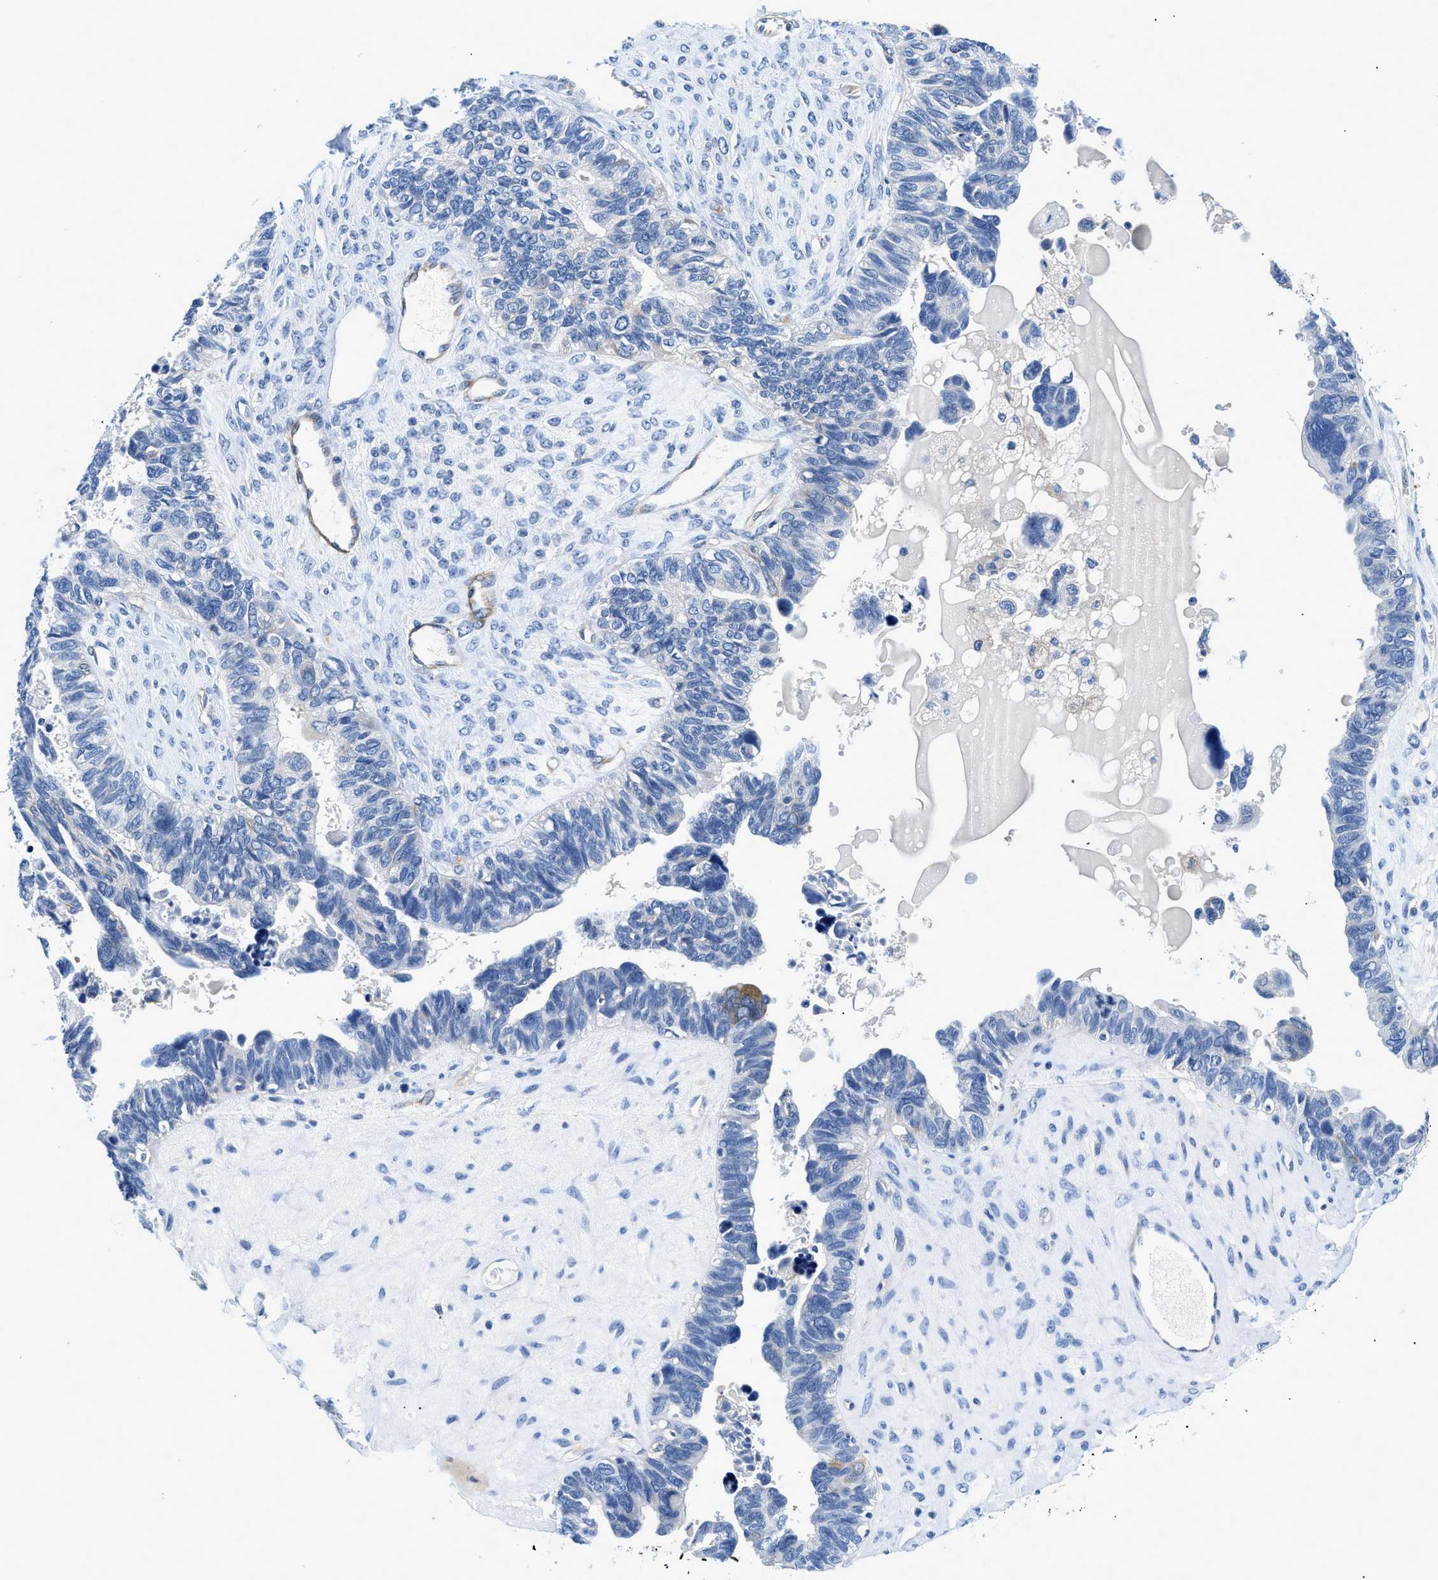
{"staining": {"intensity": "negative", "quantity": "none", "location": "none"}, "tissue": "ovarian cancer", "cell_type": "Tumor cells", "image_type": "cancer", "snomed": [{"axis": "morphology", "description": "Cystadenocarcinoma, serous, NOS"}, {"axis": "topography", "description": "Ovary"}], "caption": "Immunohistochemistry (IHC) photomicrograph of neoplastic tissue: human serous cystadenocarcinoma (ovarian) stained with DAB (3,3'-diaminobenzidine) shows no significant protein staining in tumor cells.", "gene": "RAPH1", "patient": {"sex": "female", "age": 79}}